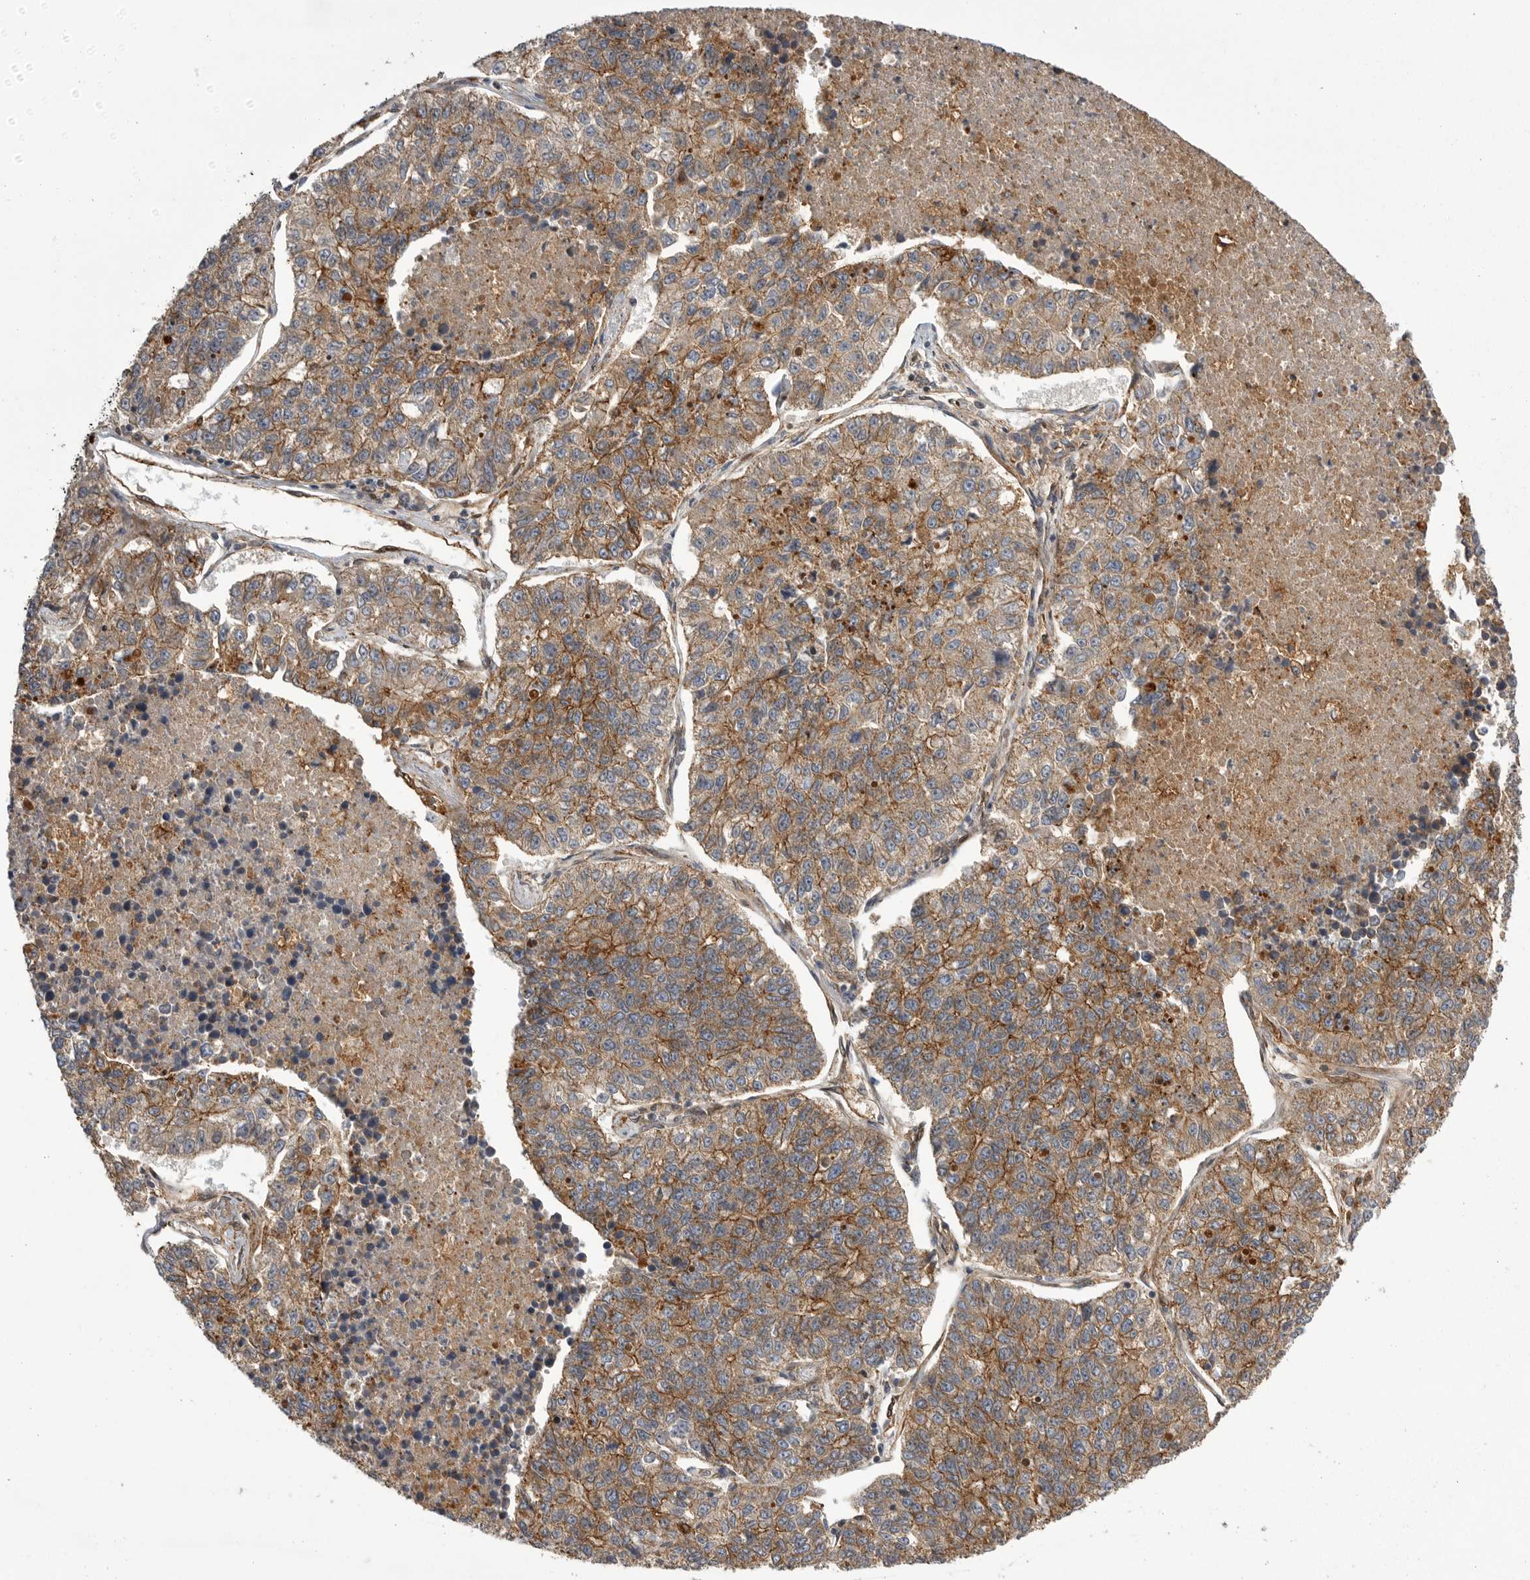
{"staining": {"intensity": "moderate", "quantity": ">75%", "location": "cytoplasmic/membranous"}, "tissue": "lung cancer", "cell_type": "Tumor cells", "image_type": "cancer", "snomed": [{"axis": "morphology", "description": "Adenocarcinoma, NOS"}, {"axis": "topography", "description": "Lung"}], "caption": "Lung cancer (adenocarcinoma) was stained to show a protein in brown. There is medium levels of moderate cytoplasmic/membranous positivity in approximately >75% of tumor cells.", "gene": "NECTIN1", "patient": {"sex": "male", "age": 49}}